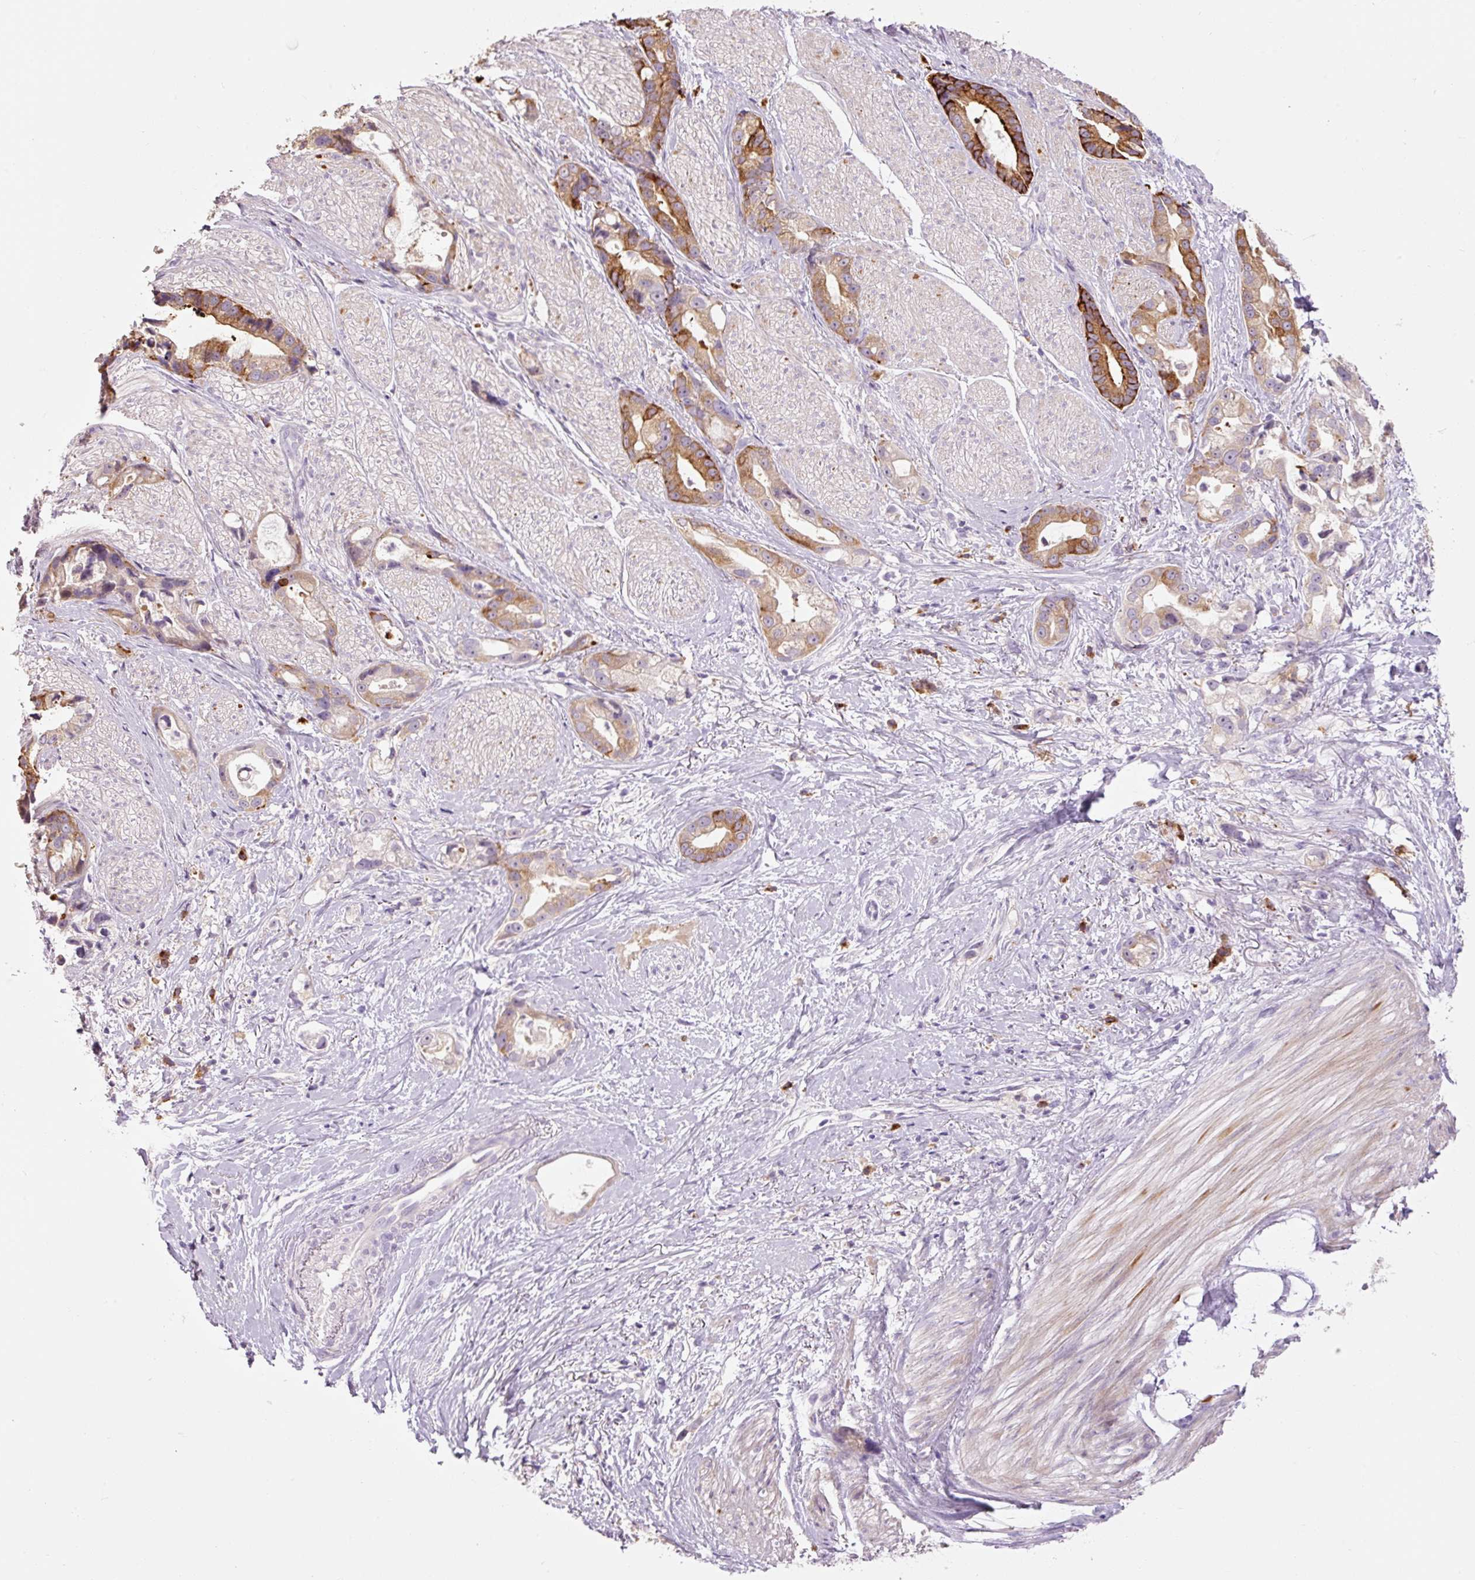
{"staining": {"intensity": "strong", "quantity": "25%-75%", "location": "cytoplasmic/membranous"}, "tissue": "stomach cancer", "cell_type": "Tumor cells", "image_type": "cancer", "snomed": [{"axis": "morphology", "description": "Adenocarcinoma, NOS"}, {"axis": "topography", "description": "Stomach"}], "caption": "The histopathology image exhibits immunohistochemical staining of stomach cancer. There is strong cytoplasmic/membranous expression is present in about 25%-75% of tumor cells.", "gene": "HAX1", "patient": {"sex": "male", "age": 55}}